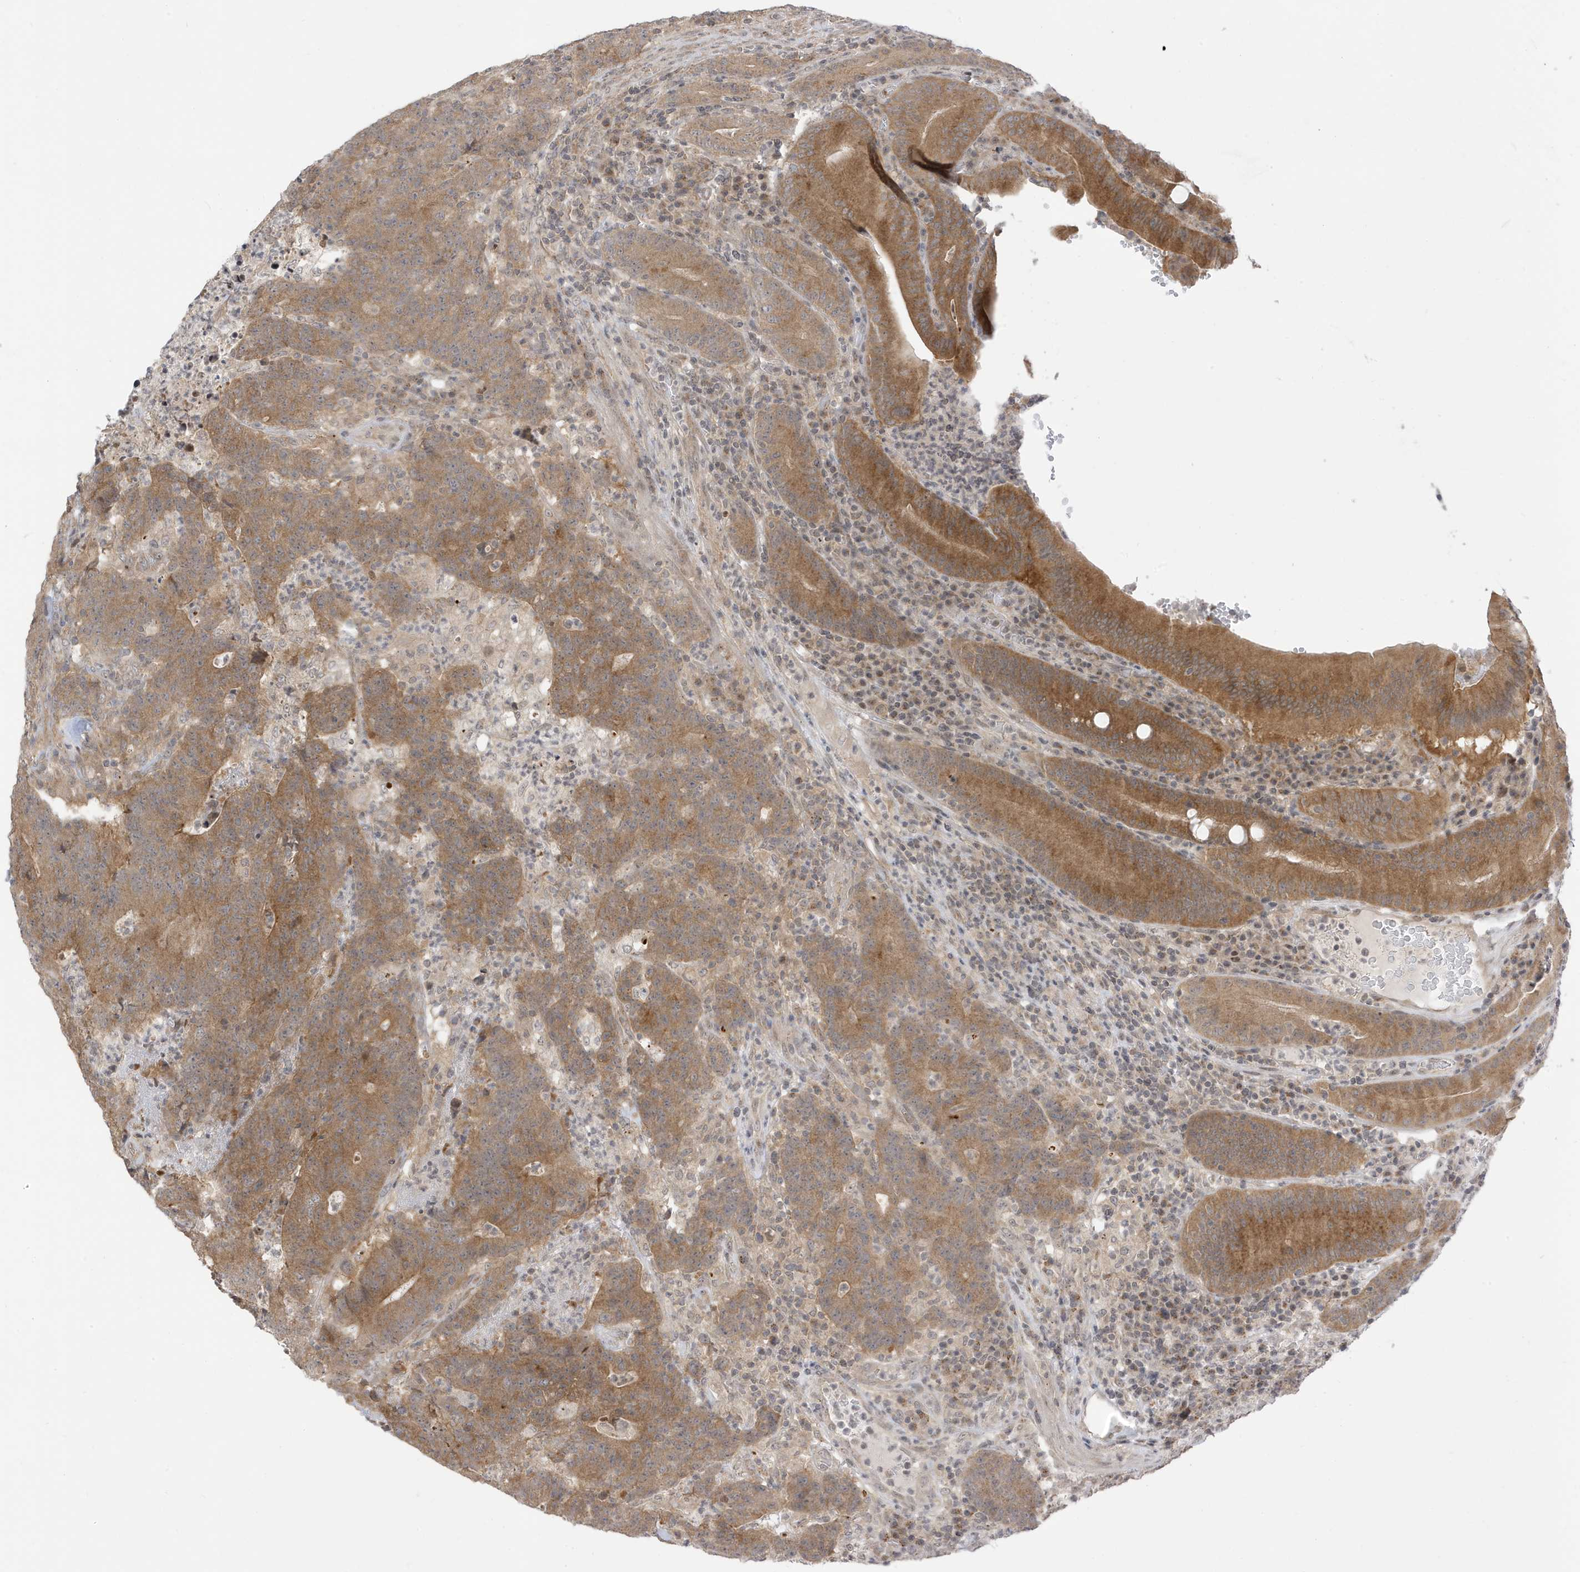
{"staining": {"intensity": "moderate", "quantity": ">75%", "location": "cytoplasmic/membranous"}, "tissue": "colorectal cancer", "cell_type": "Tumor cells", "image_type": "cancer", "snomed": [{"axis": "morphology", "description": "Normal tissue, NOS"}, {"axis": "morphology", "description": "Adenocarcinoma, NOS"}, {"axis": "topography", "description": "Colon"}], "caption": "An image of human colorectal adenocarcinoma stained for a protein reveals moderate cytoplasmic/membranous brown staining in tumor cells.", "gene": "TAB3", "patient": {"sex": "female", "age": 75}}